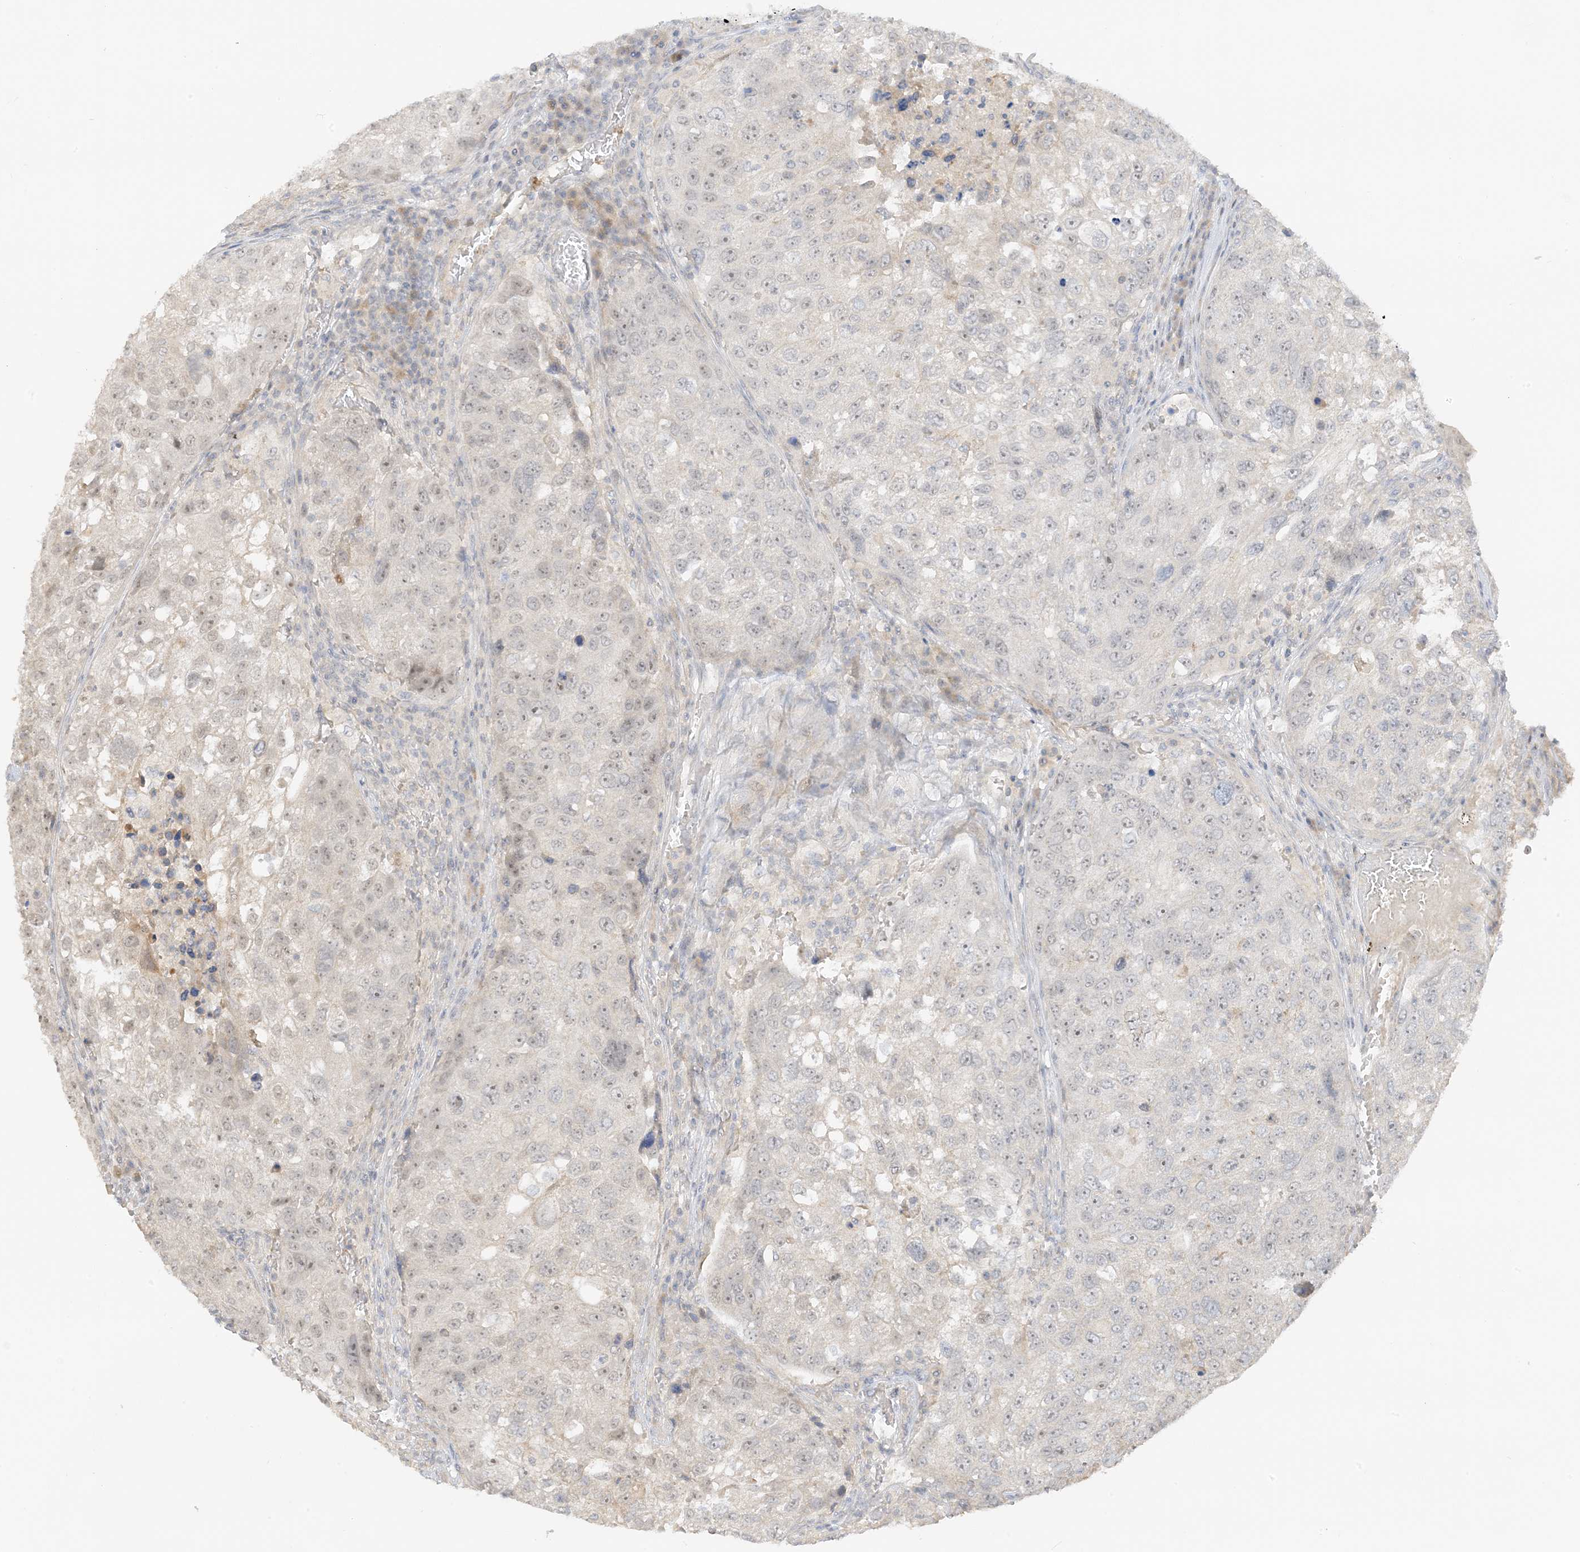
{"staining": {"intensity": "weak", "quantity": "25%-75%", "location": "nuclear"}, "tissue": "urothelial cancer", "cell_type": "Tumor cells", "image_type": "cancer", "snomed": [{"axis": "morphology", "description": "Urothelial carcinoma, High grade"}, {"axis": "topography", "description": "Lymph node"}, {"axis": "topography", "description": "Urinary bladder"}], "caption": "A brown stain labels weak nuclear expression of a protein in high-grade urothelial carcinoma tumor cells.", "gene": "ETAA1", "patient": {"sex": "male", "age": 51}}